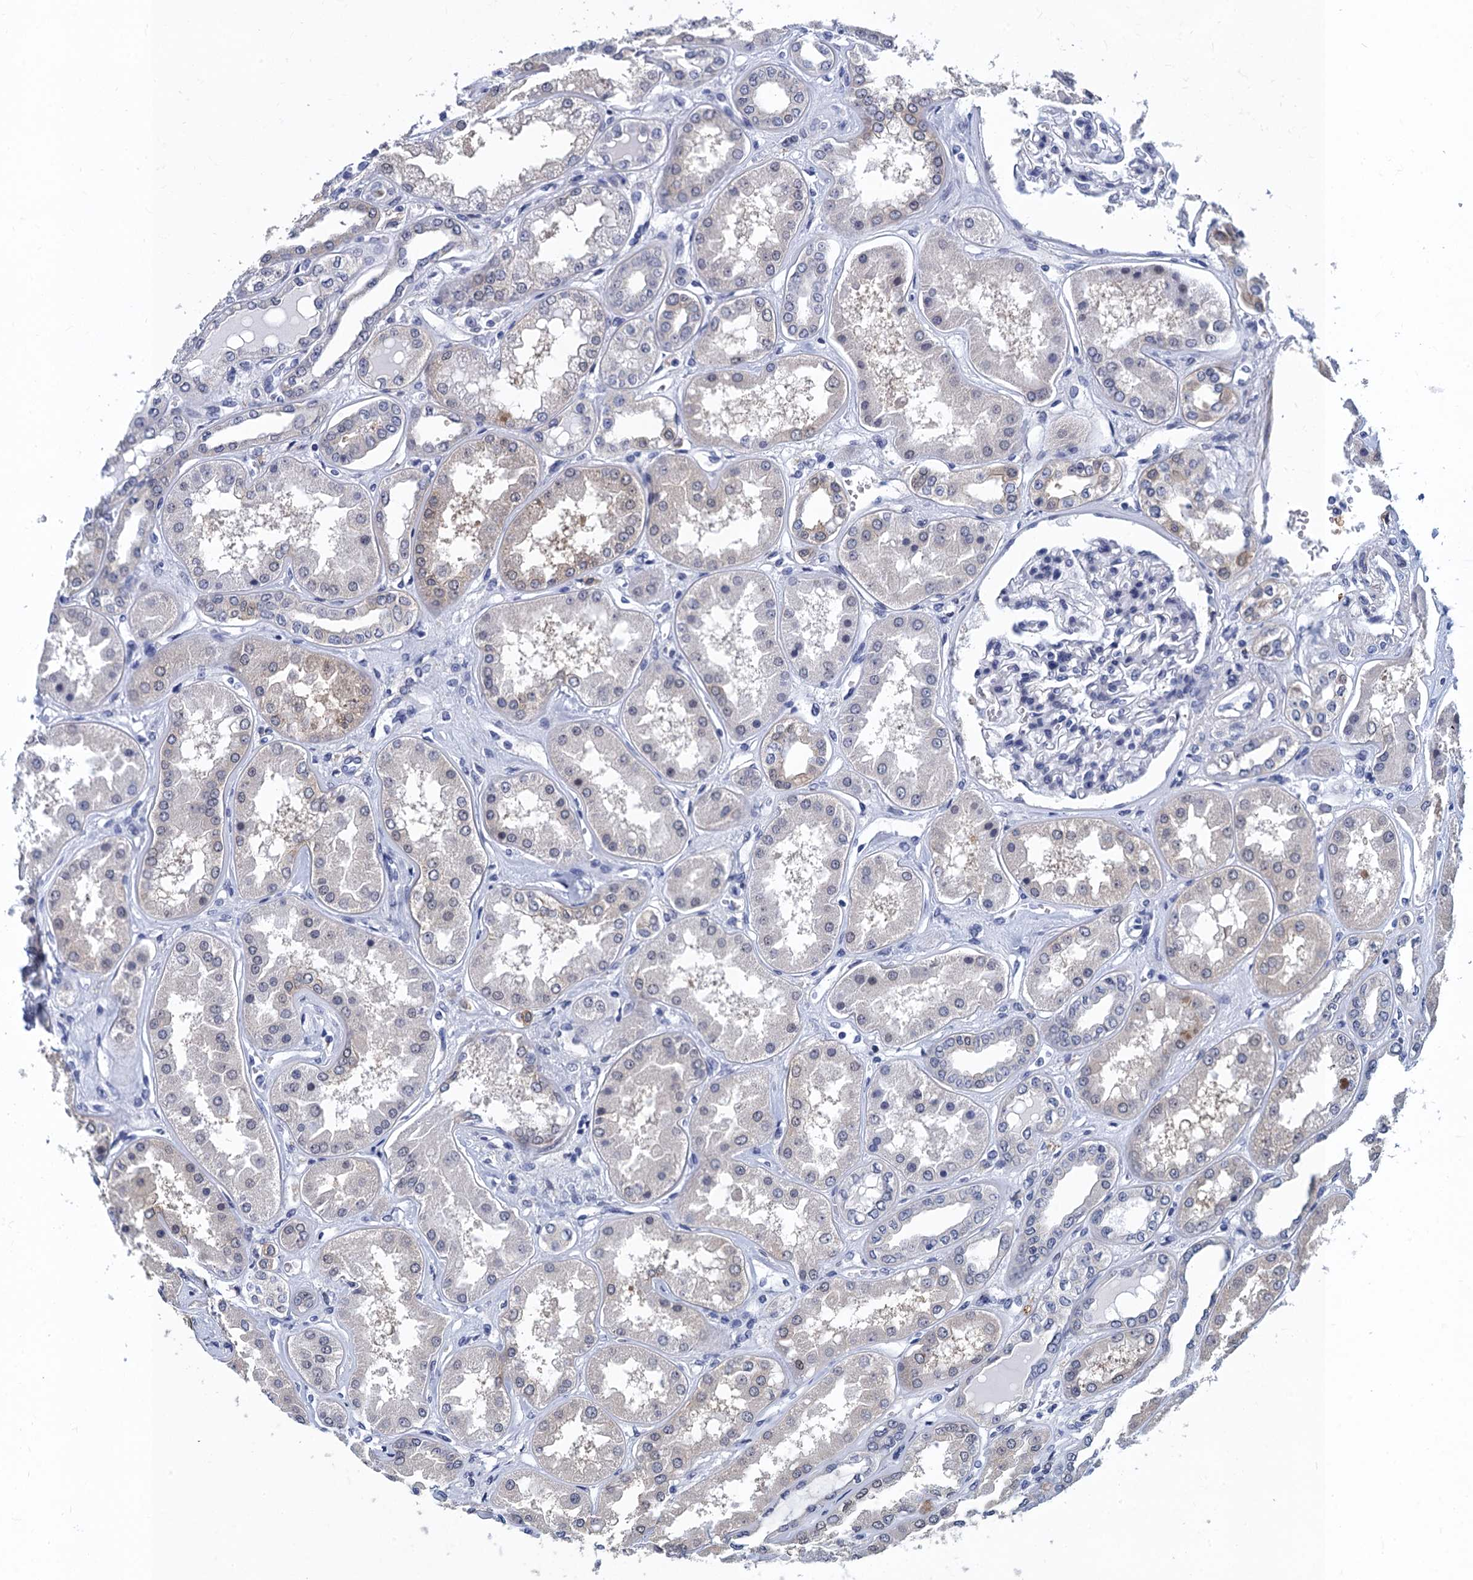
{"staining": {"intensity": "weak", "quantity": "<25%", "location": "nuclear"}, "tissue": "kidney", "cell_type": "Cells in glomeruli", "image_type": "normal", "snomed": [{"axis": "morphology", "description": "Normal tissue, NOS"}, {"axis": "topography", "description": "Kidney"}], "caption": "This is an IHC image of benign kidney. There is no positivity in cells in glomeruli.", "gene": "GINS3", "patient": {"sex": "female", "age": 56}}